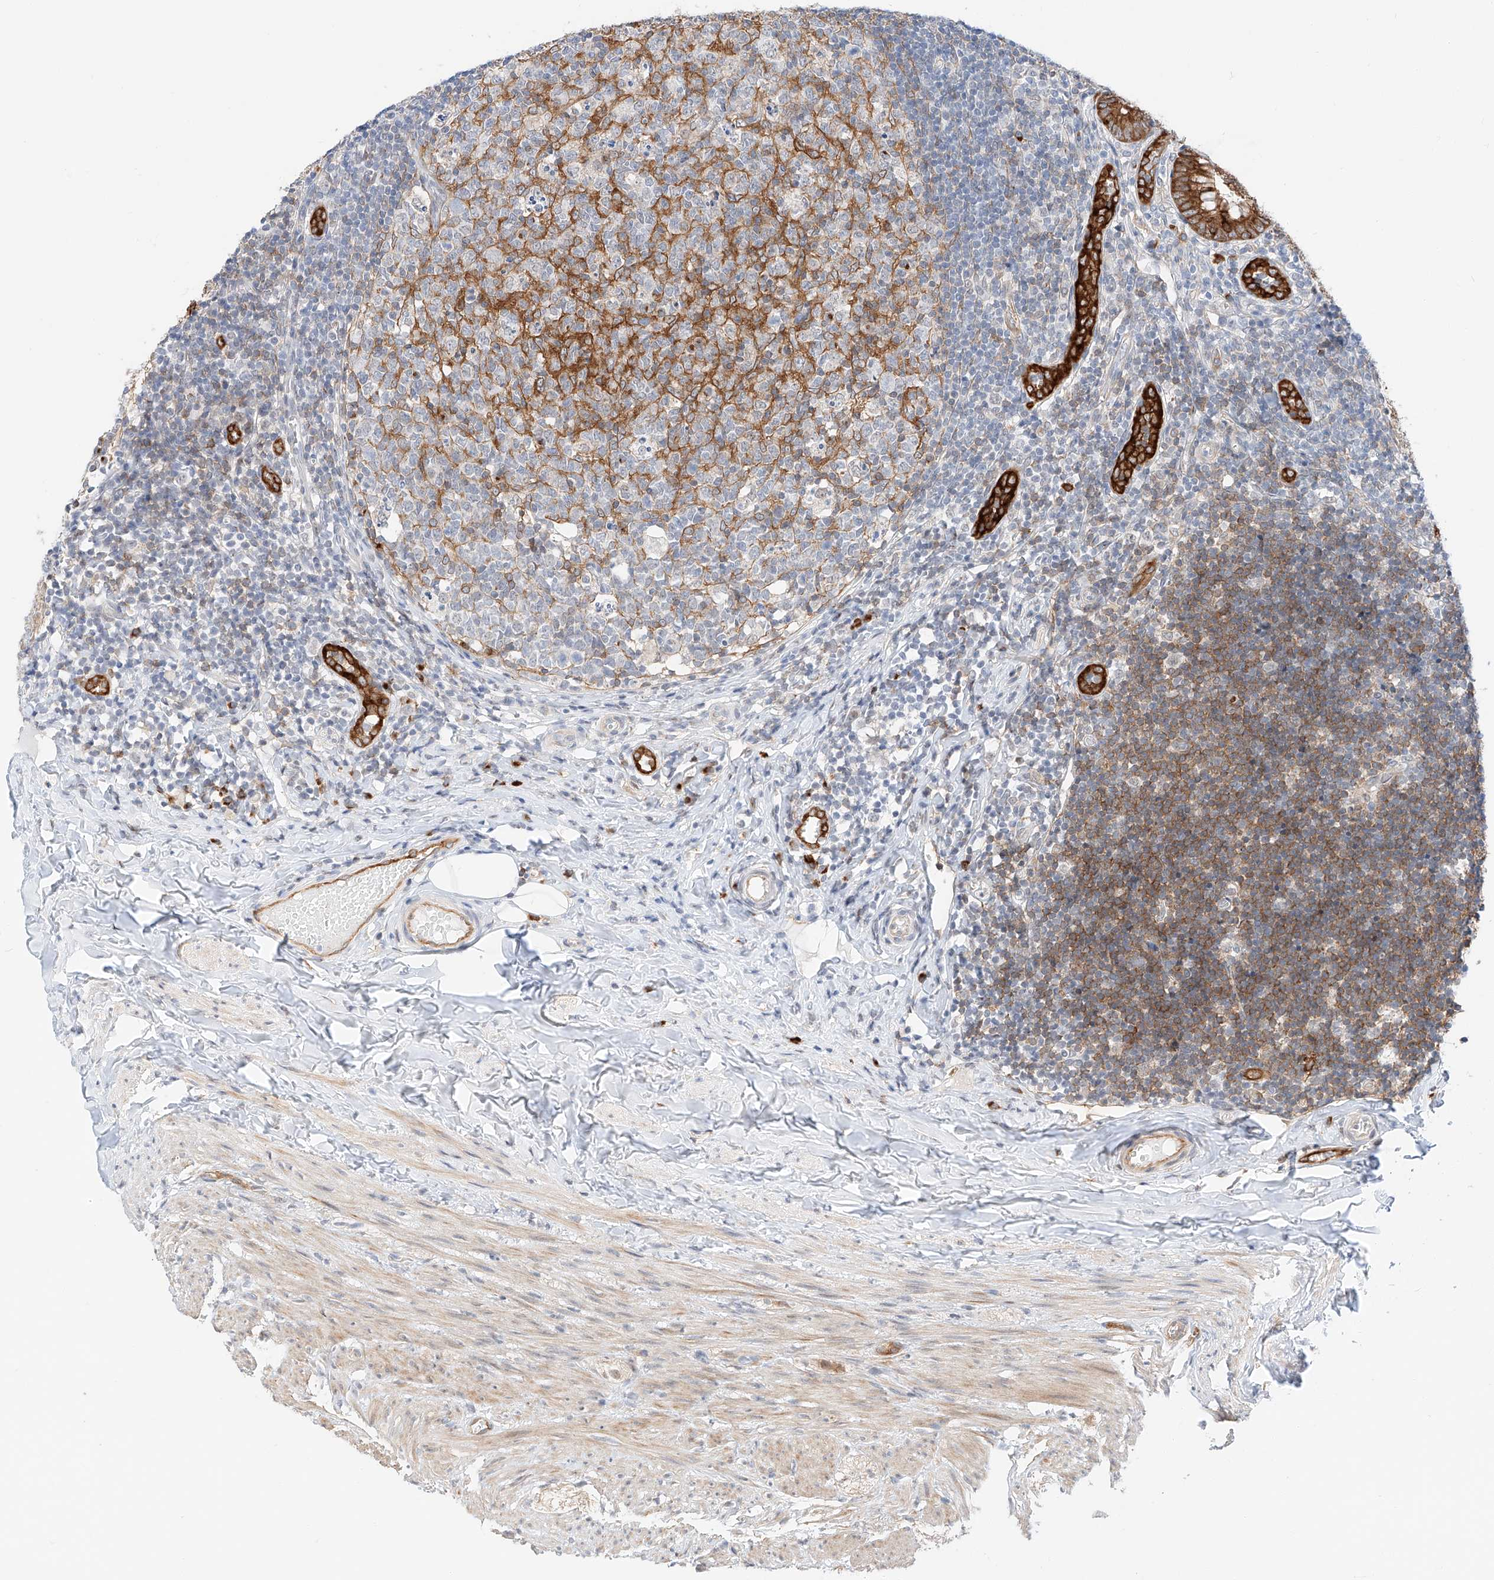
{"staining": {"intensity": "strong", "quantity": ">75%", "location": "cytoplasmic/membranous"}, "tissue": "appendix", "cell_type": "Glandular cells", "image_type": "normal", "snomed": [{"axis": "morphology", "description": "Normal tissue, NOS"}, {"axis": "topography", "description": "Appendix"}], "caption": "This micrograph shows IHC staining of unremarkable human appendix, with high strong cytoplasmic/membranous expression in about >75% of glandular cells.", "gene": "CARMIL1", "patient": {"sex": "male", "age": 8}}